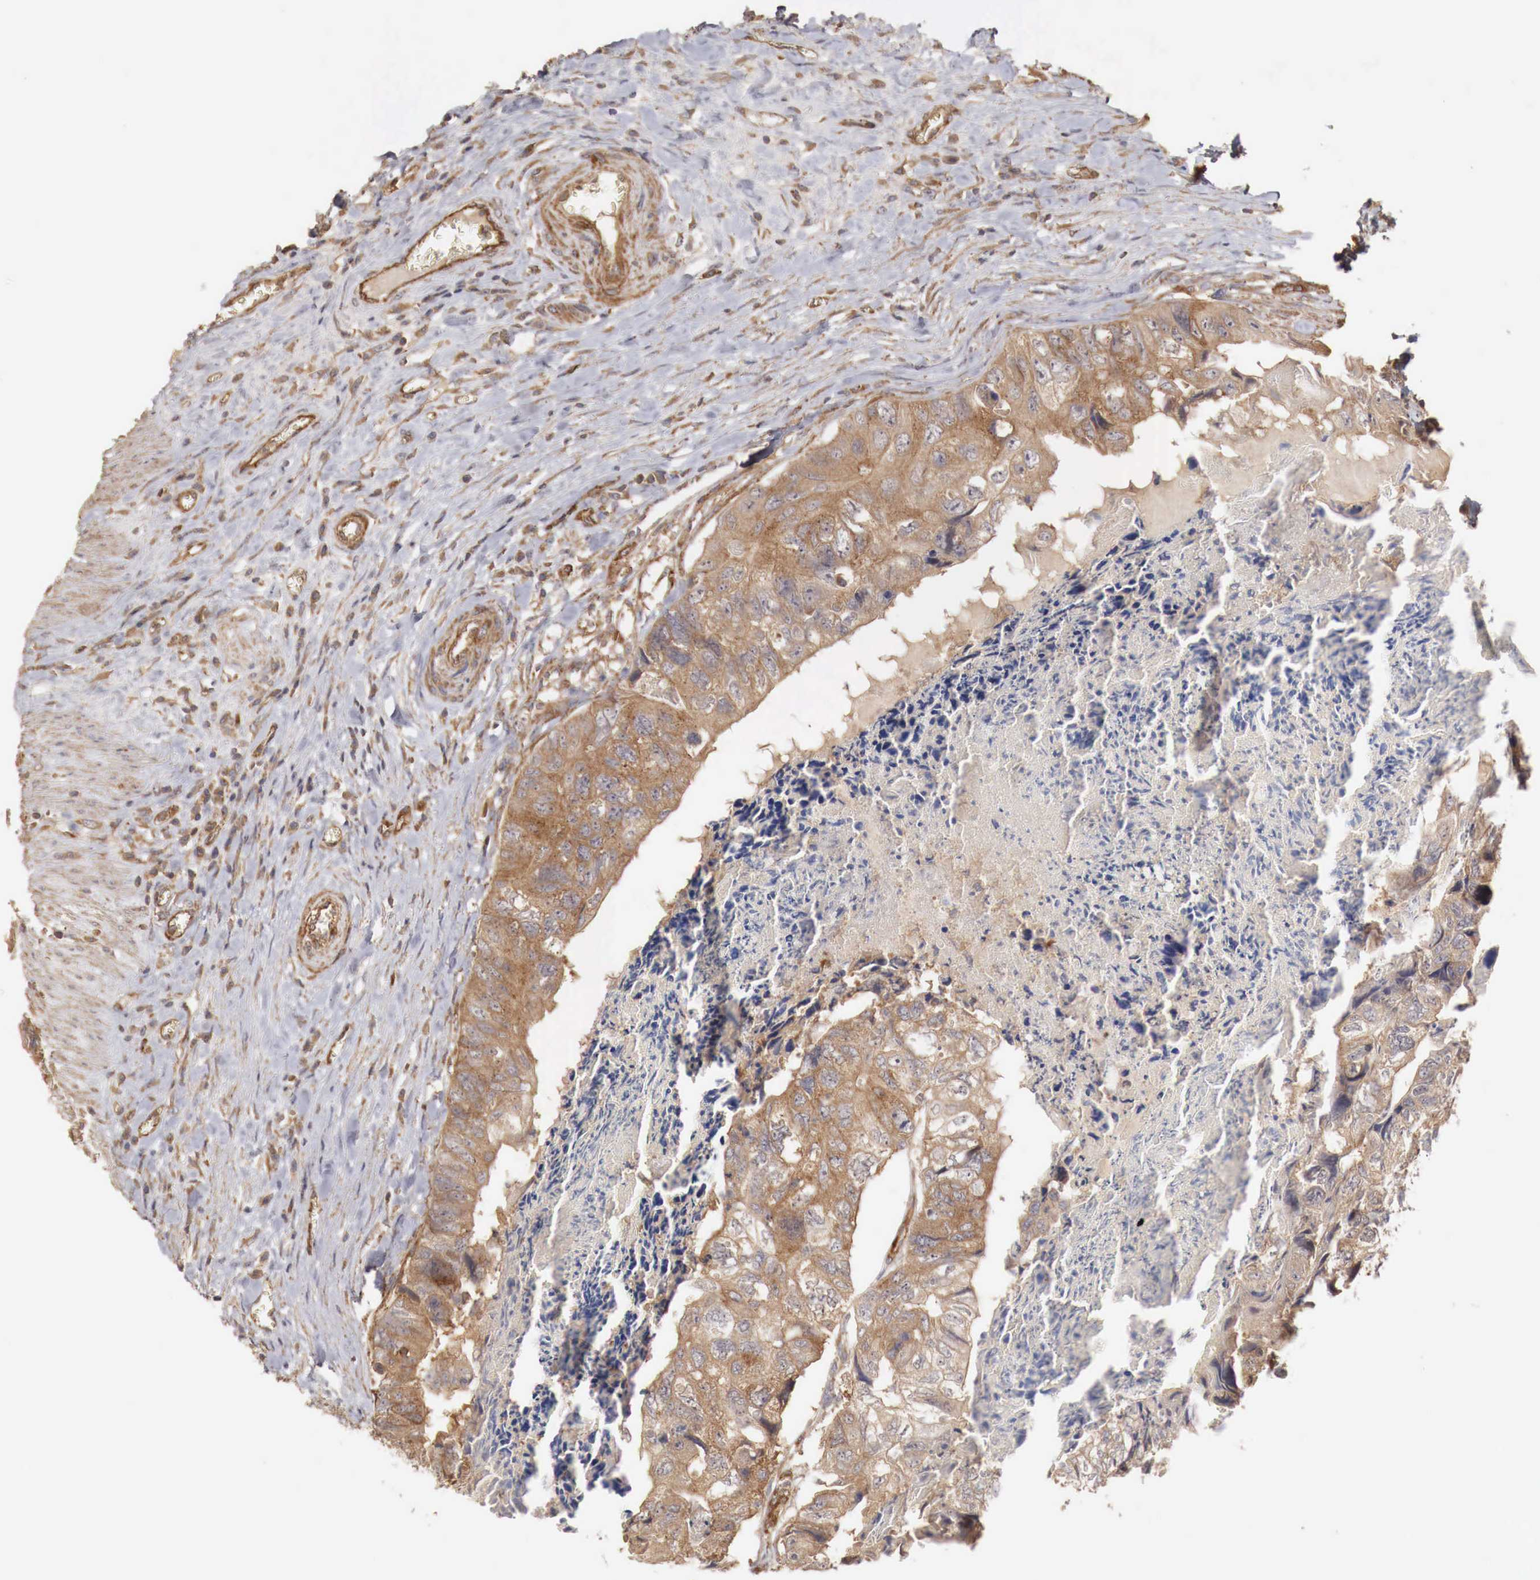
{"staining": {"intensity": "moderate", "quantity": ">75%", "location": "cytoplasmic/membranous"}, "tissue": "colorectal cancer", "cell_type": "Tumor cells", "image_type": "cancer", "snomed": [{"axis": "morphology", "description": "Adenocarcinoma, NOS"}, {"axis": "topography", "description": "Rectum"}], "caption": "The photomicrograph shows staining of colorectal adenocarcinoma, revealing moderate cytoplasmic/membranous protein expression (brown color) within tumor cells.", "gene": "ARMCX4", "patient": {"sex": "female", "age": 82}}